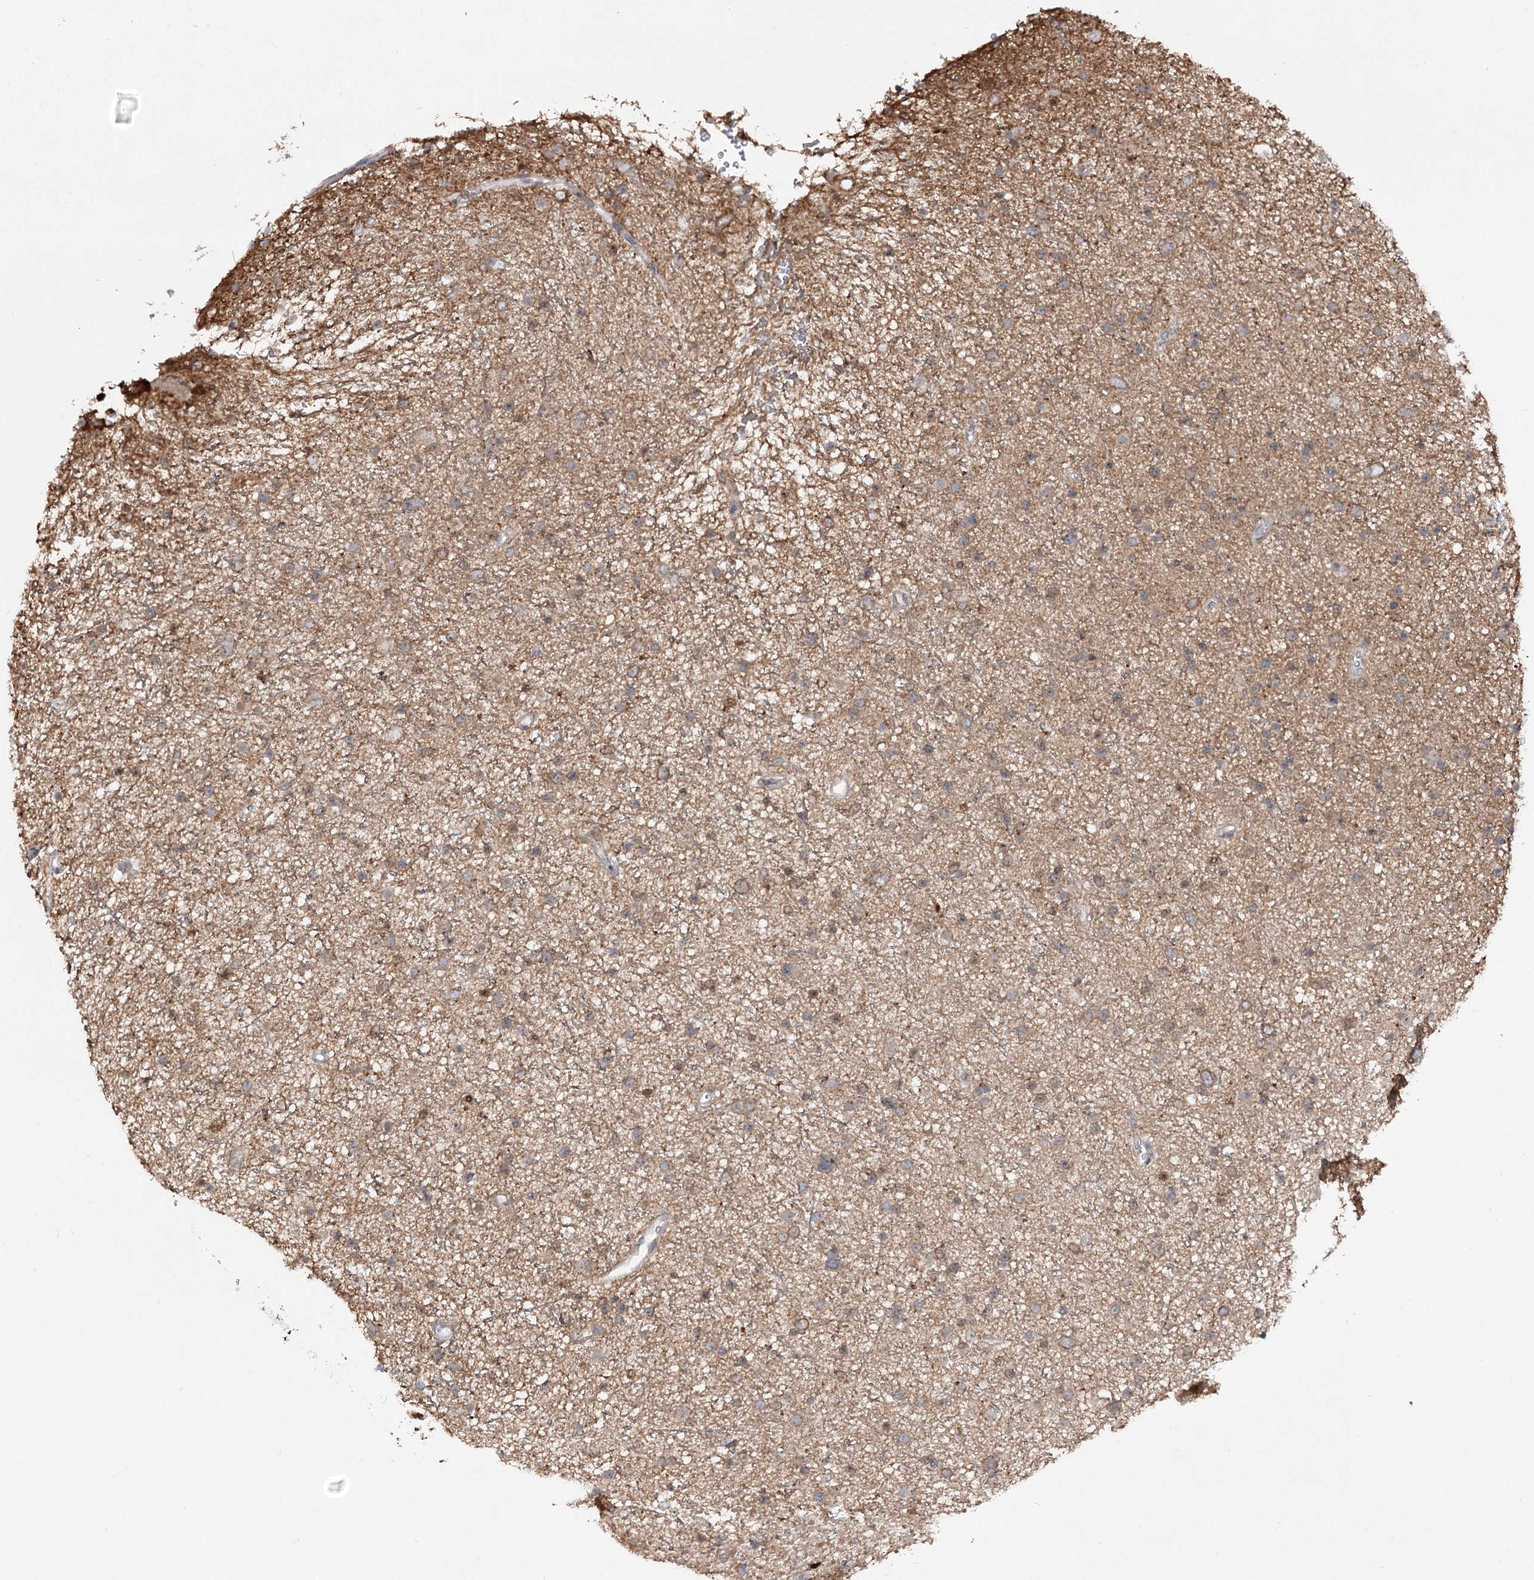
{"staining": {"intensity": "weak", "quantity": "<25%", "location": "cytoplasmic/membranous"}, "tissue": "glioma", "cell_type": "Tumor cells", "image_type": "cancer", "snomed": [{"axis": "morphology", "description": "Glioma, malignant, Low grade"}, {"axis": "topography", "description": "Cerebral cortex"}], "caption": "This is an immunohistochemistry (IHC) photomicrograph of human malignant low-grade glioma. There is no staining in tumor cells.", "gene": "SCN11A", "patient": {"sex": "female", "age": 39}}